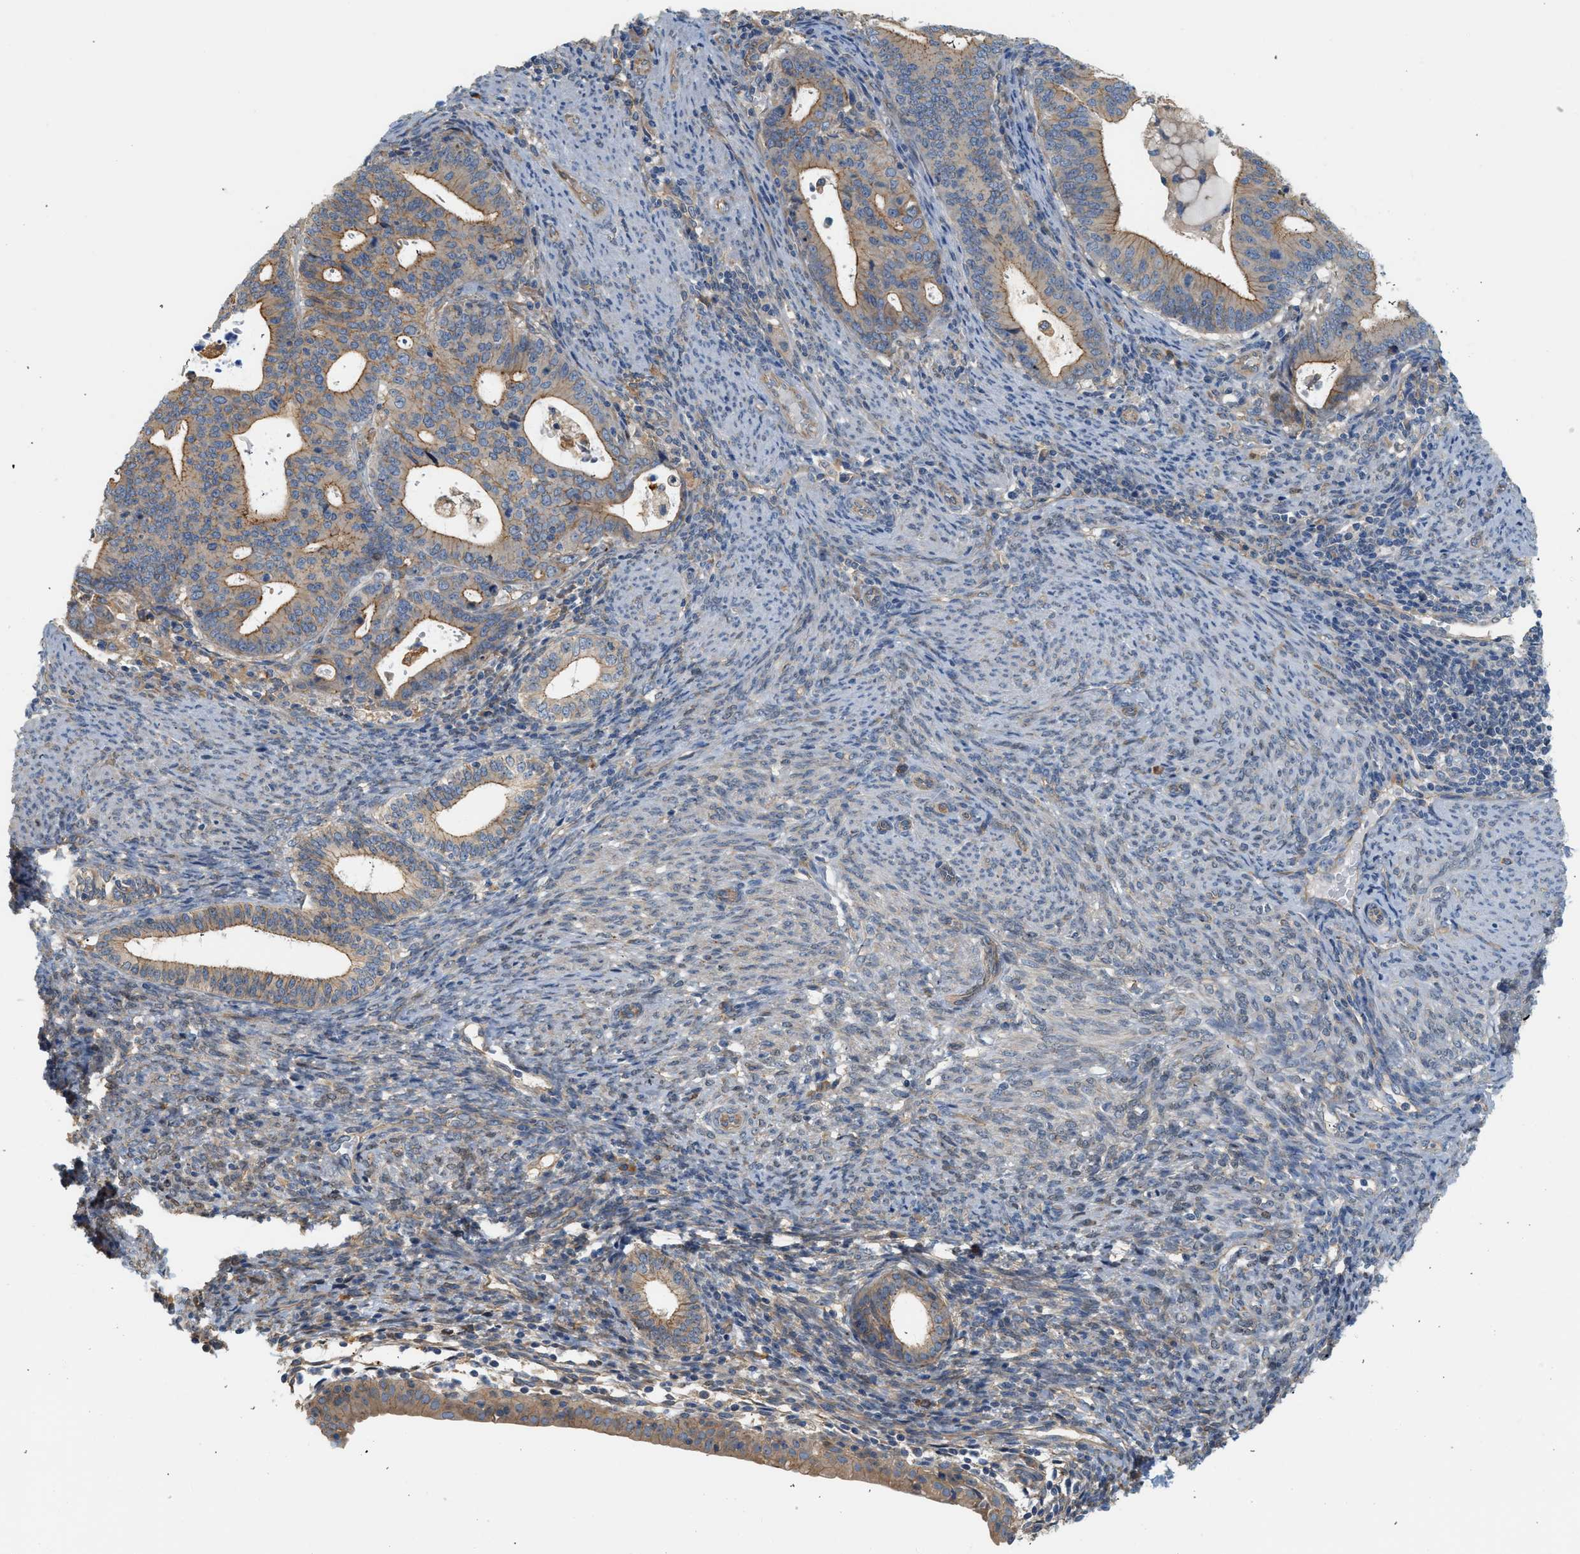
{"staining": {"intensity": "moderate", "quantity": ">75%", "location": "cytoplasmic/membranous"}, "tissue": "endometrial cancer", "cell_type": "Tumor cells", "image_type": "cancer", "snomed": [{"axis": "morphology", "description": "Adenocarcinoma, NOS"}, {"axis": "topography", "description": "Uterus"}], "caption": "Protein expression analysis of human endometrial adenocarcinoma reveals moderate cytoplasmic/membranous expression in about >75% of tumor cells.", "gene": "CTXN1", "patient": {"sex": "female", "age": 83}}